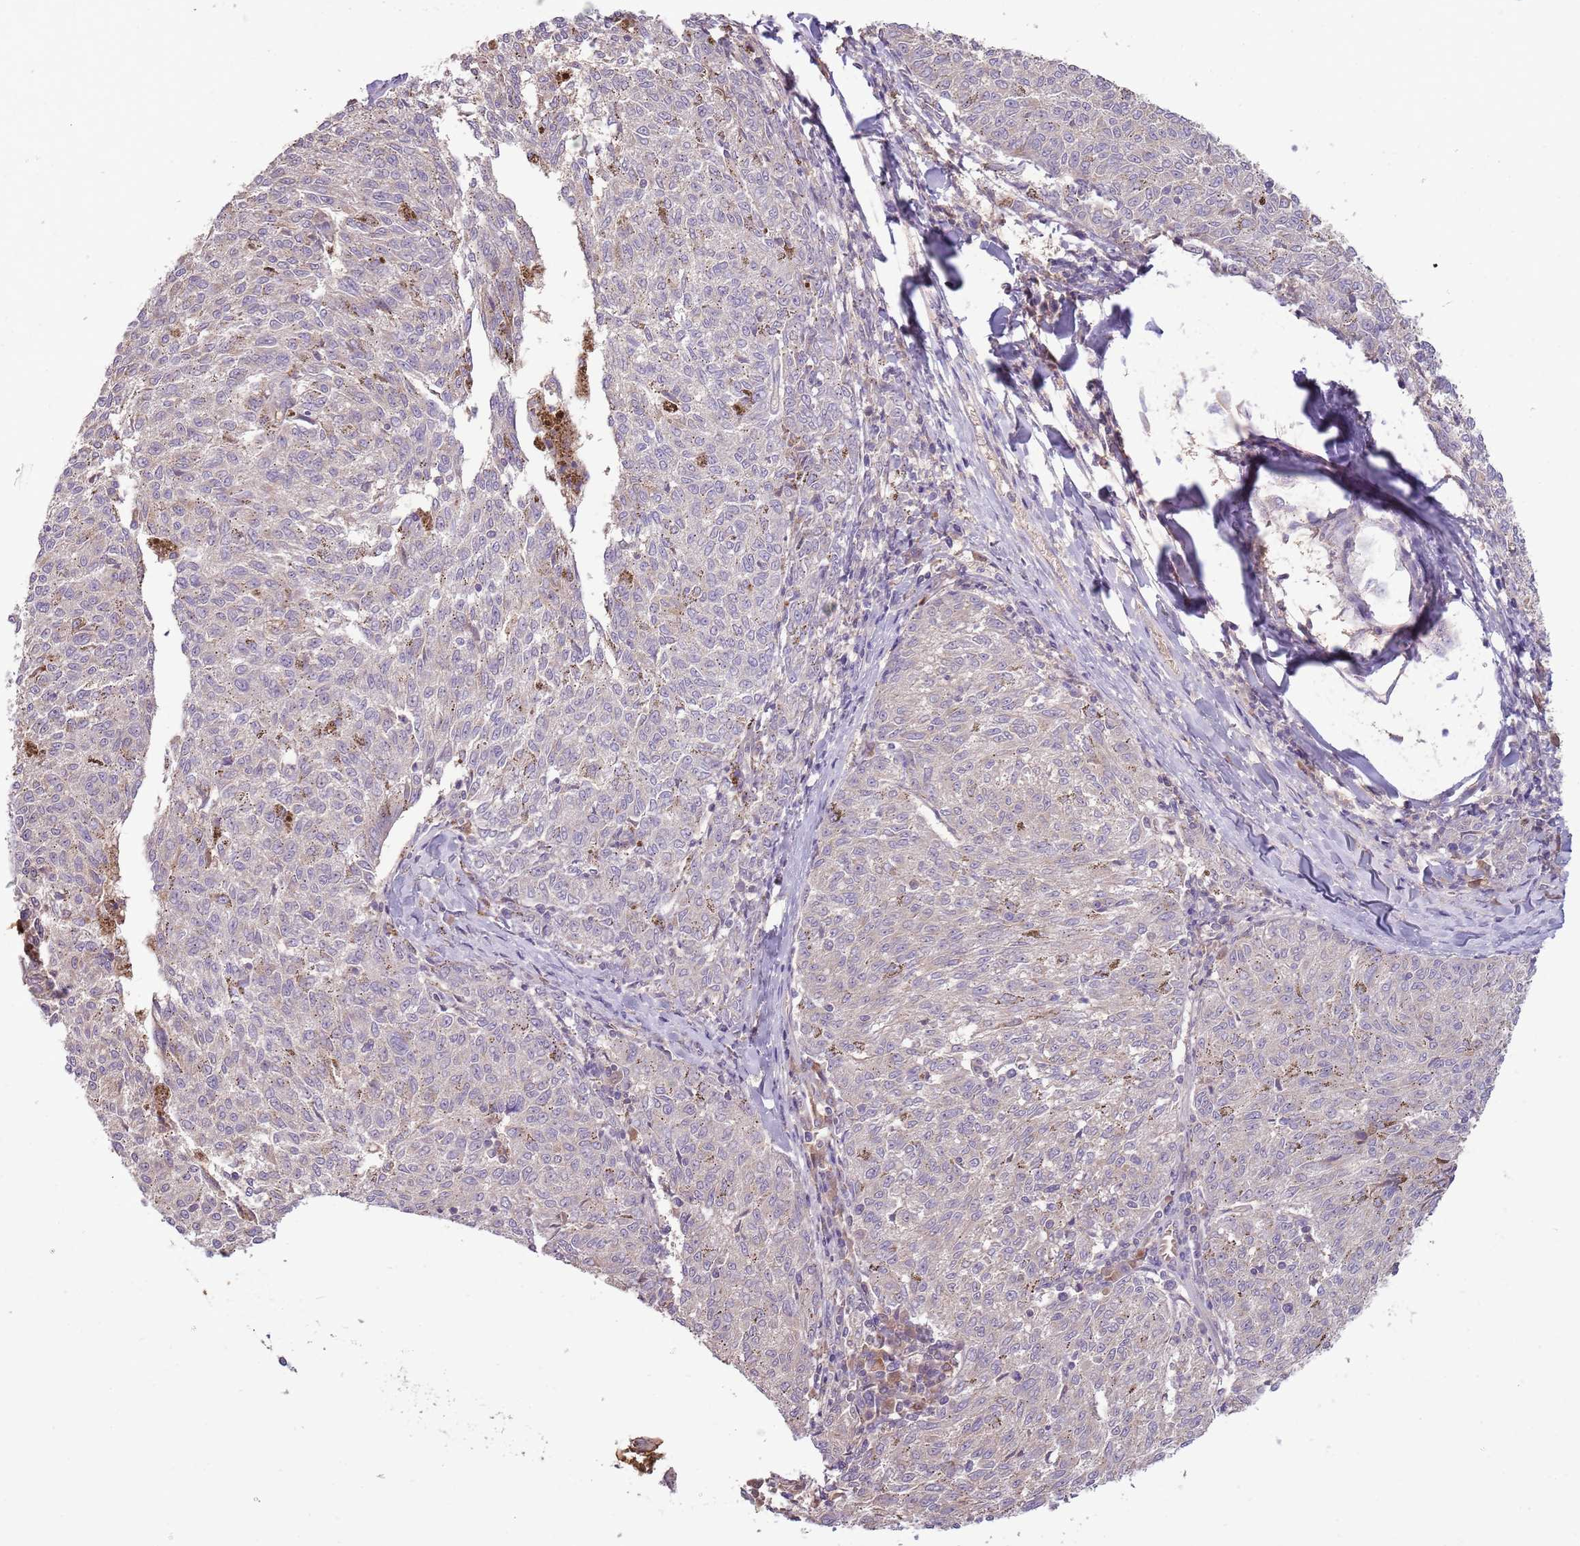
{"staining": {"intensity": "negative", "quantity": "none", "location": "none"}, "tissue": "melanoma", "cell_type": "Tumor cells", "image_type": "cancer", "snomed": [{"axis": "morphology", "description": "Malignant melanoma, NOS"}, {"axis": "topography", "description": "Skin"}], "caption": "A photomicrograph of human malignant melanoma is negative for staining in tumor cells.", "gene": "NBPF6", "patient": {"sex": "female", "age": 72}}